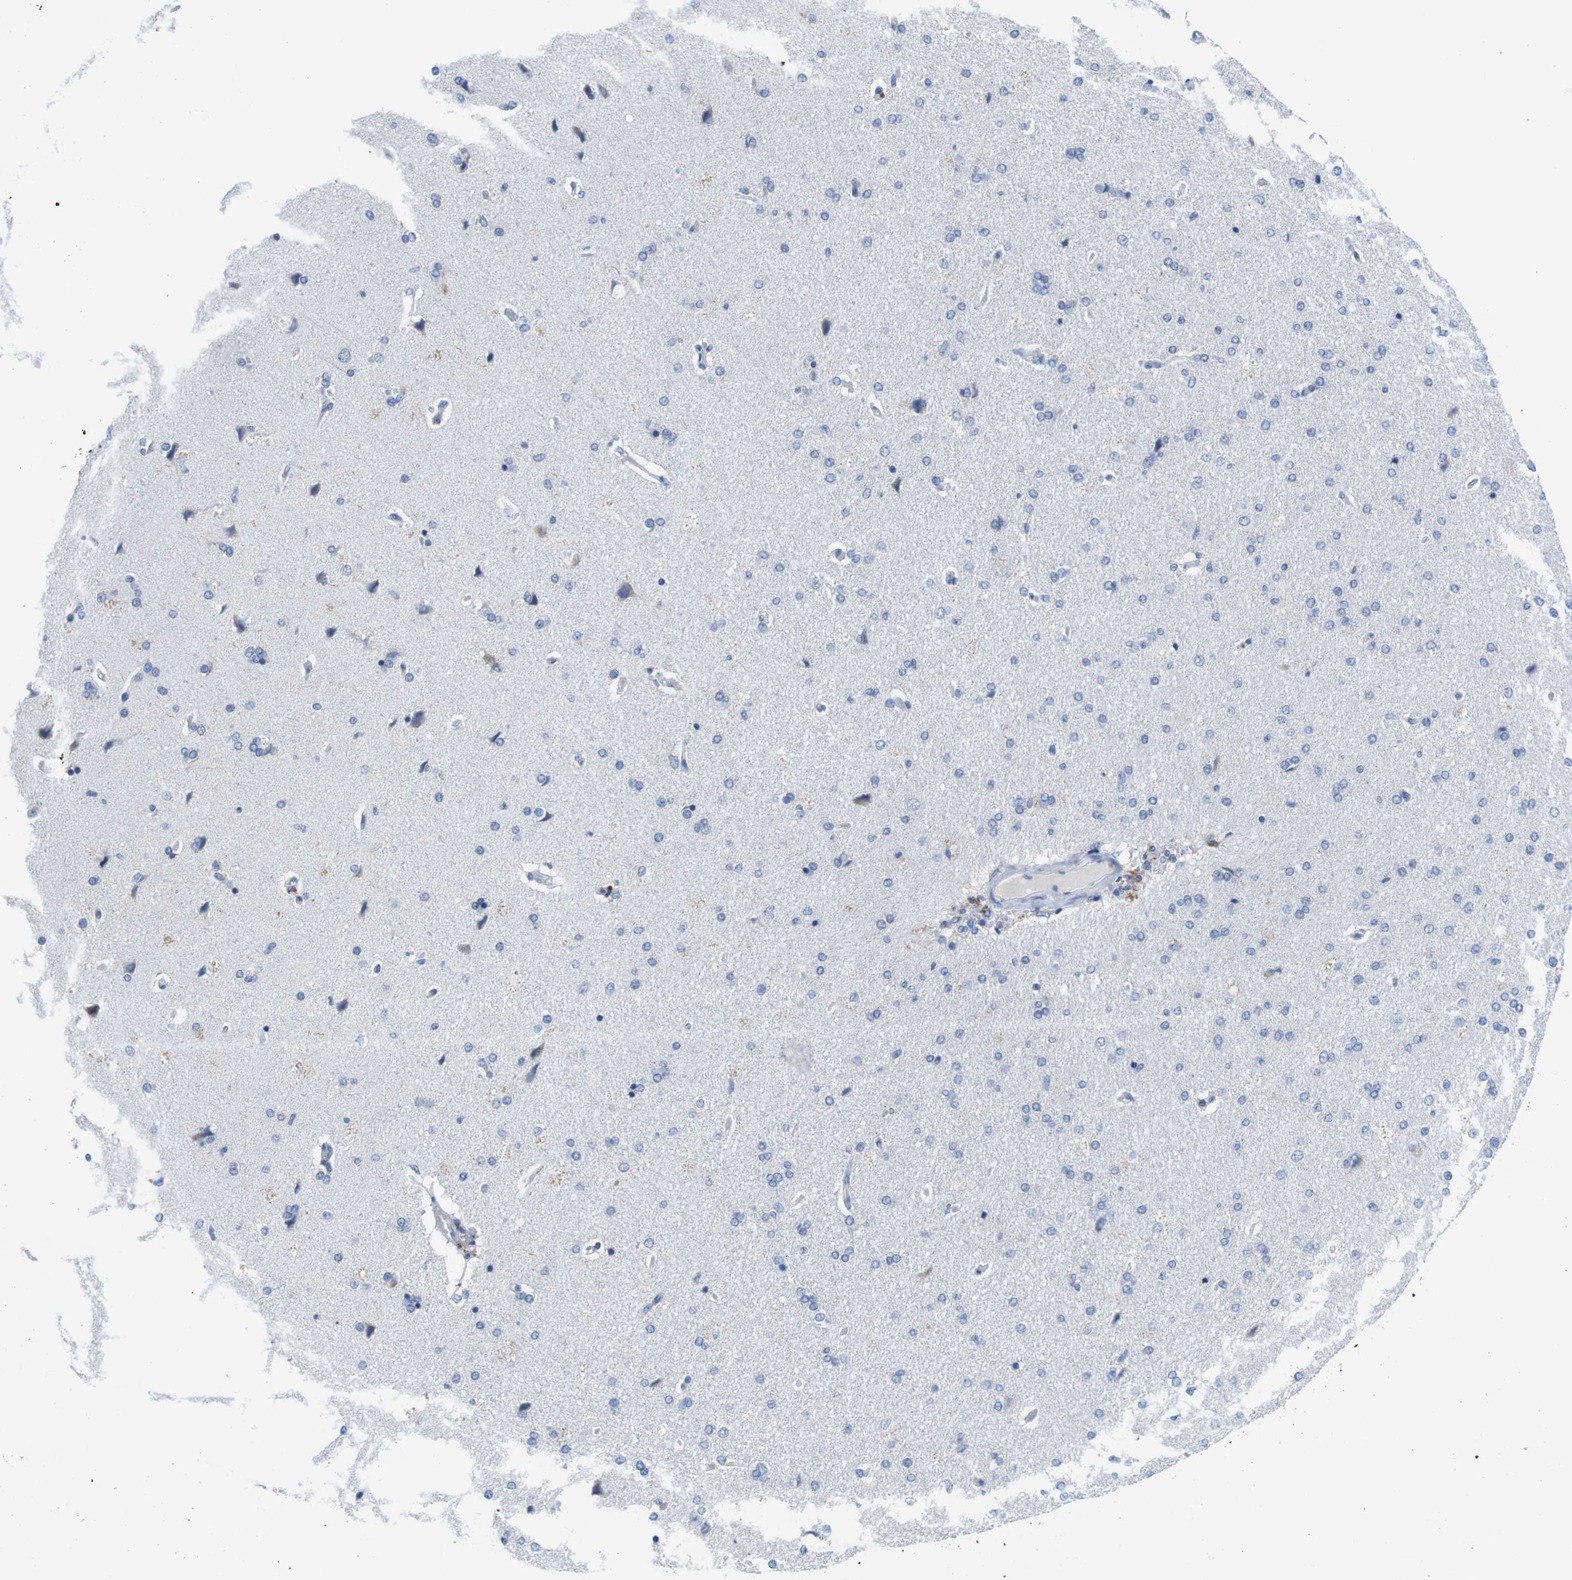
{"staining": {"intensity": "negative", "quantity": "none", "location": "none"}, "tissue": "cerebral cortex", "cell_type": "Endothelial cells", "image_type": "normal", "snomed": [{"axis": "morphology", "description": "Normal tissue, NOS"}, {"axis": "topography", "description": "Cerebral cortex"}], "caption": "IHC image of benign cerebral cortex stained for a protein (brown), which reveals no expression in endothelial cells.", "gene": "SCRIB", "patient": {"sex": "male", "age": 62}}